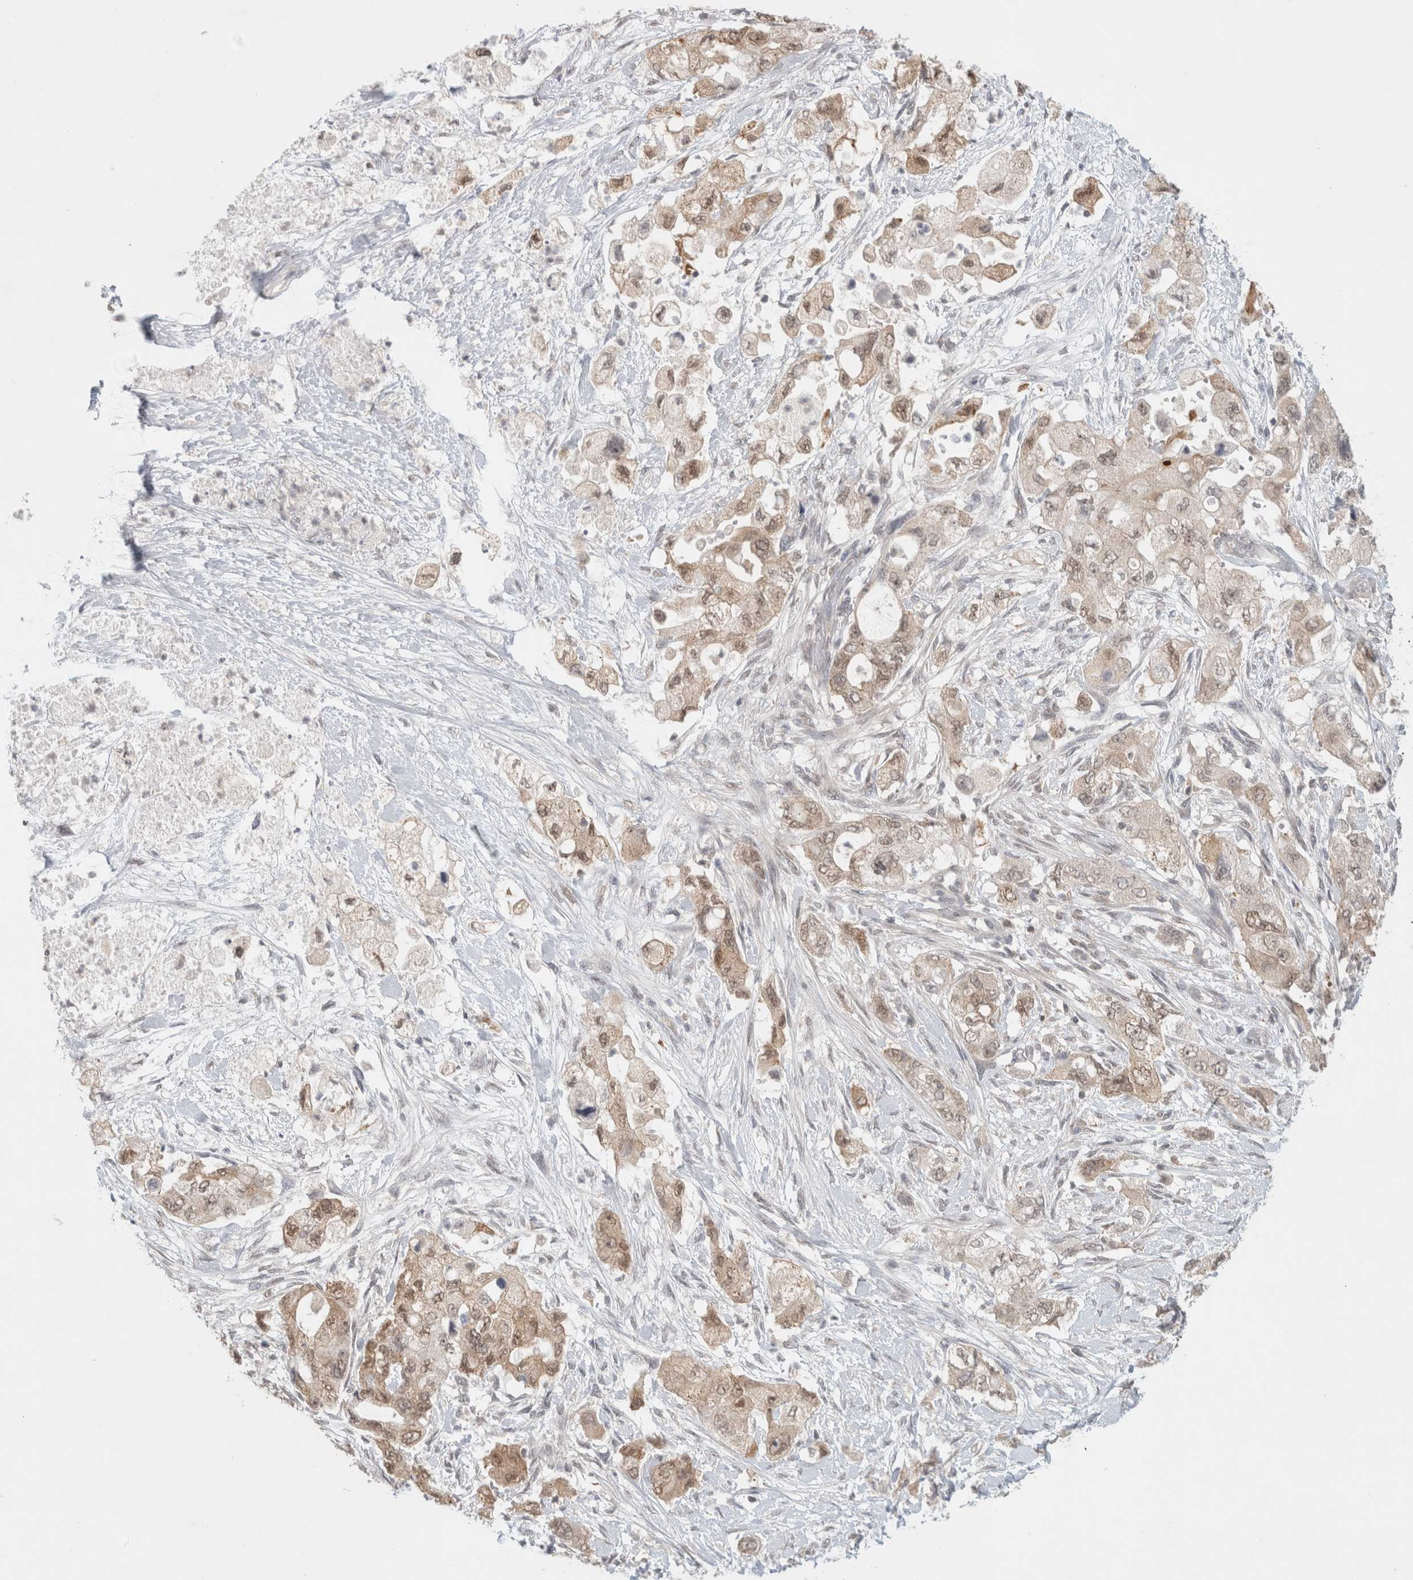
{"staining": {"intensity": "weak", "quantity": ">75%", "location": "cytoplasmic/membranous,nuclear"}, "tissue": "pancreatic cancer", "cell_type": "Tumor cells", "image_type": "cancer", "snomed": [{"axis": "morphology", "description": "Adenocarcinoma, NOS"}, {"axis": "topography", "description": "Pancreas"}], "caption": "Protein staining shows weak cytoplasmic/membranous and nuclear staining in about >75% of tumor cells in pancreatic cancer (adenocarcinoma).", "gene": "FBXO42", "patient": {"sex": "female", "age": 73}}